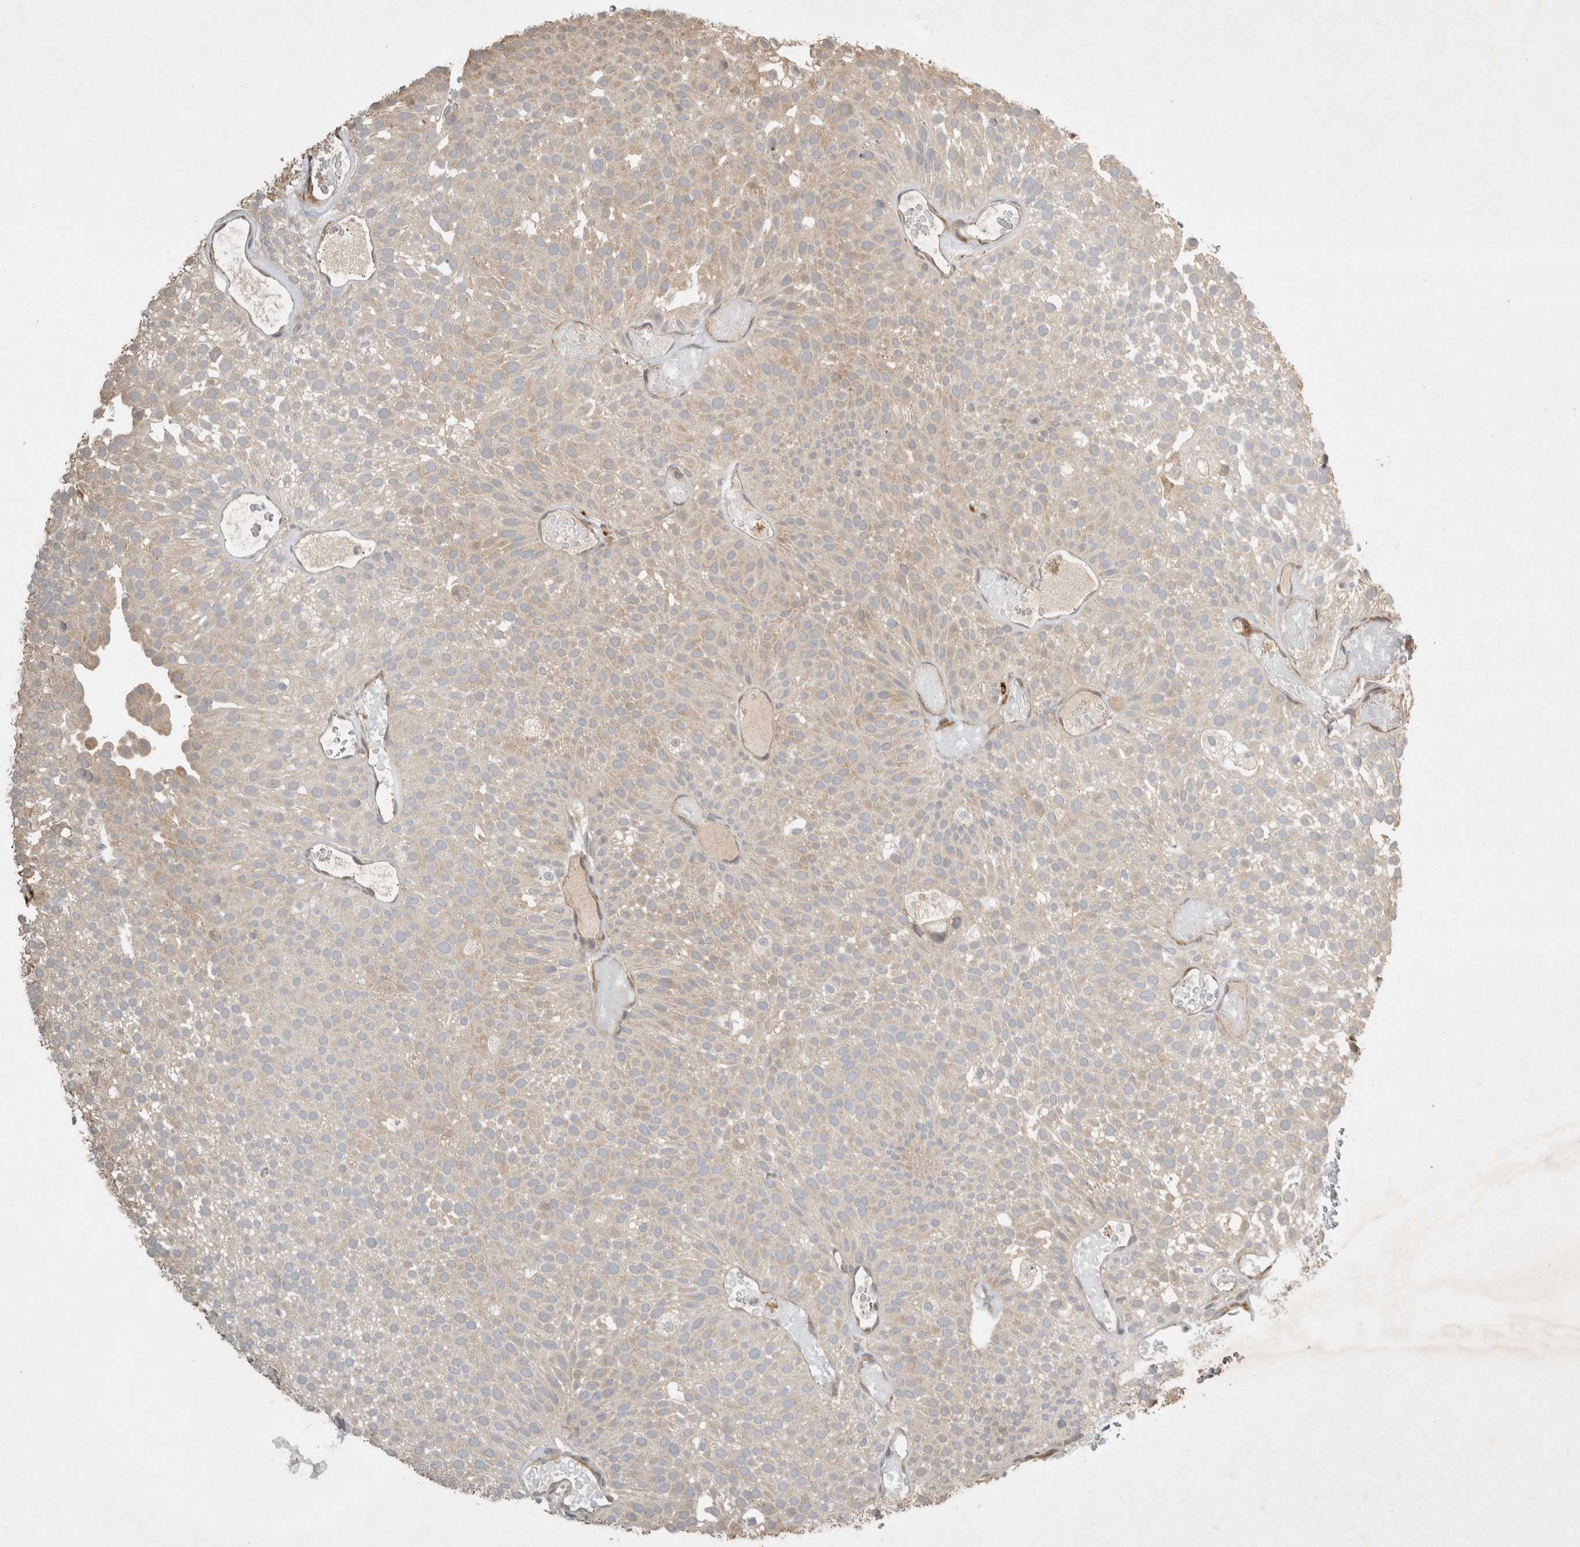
{"staining": {"intensity": "weak", "quantity": "25%-75%", "location": "cytoplasmic/membranous"}, "tissue": "urothelial cancer", "cell_type": "Tumor cells", "image_type": "cancer", "snomed": [{"axis": "morphology", "description": "Urothelial carcinoma, Low grade"}, {"axis": "topography", "description": "Urinary bladder"}], "caption": "A micrograph showing weak cytoplasmic/membranous expression in about 25%-75% of tumor cells in low-grade urothelial carcinoma, as visualized by brown immunohistochemical staining.", "gene": "SERAC1", "patient": {"sex": "male", "age": 78}}